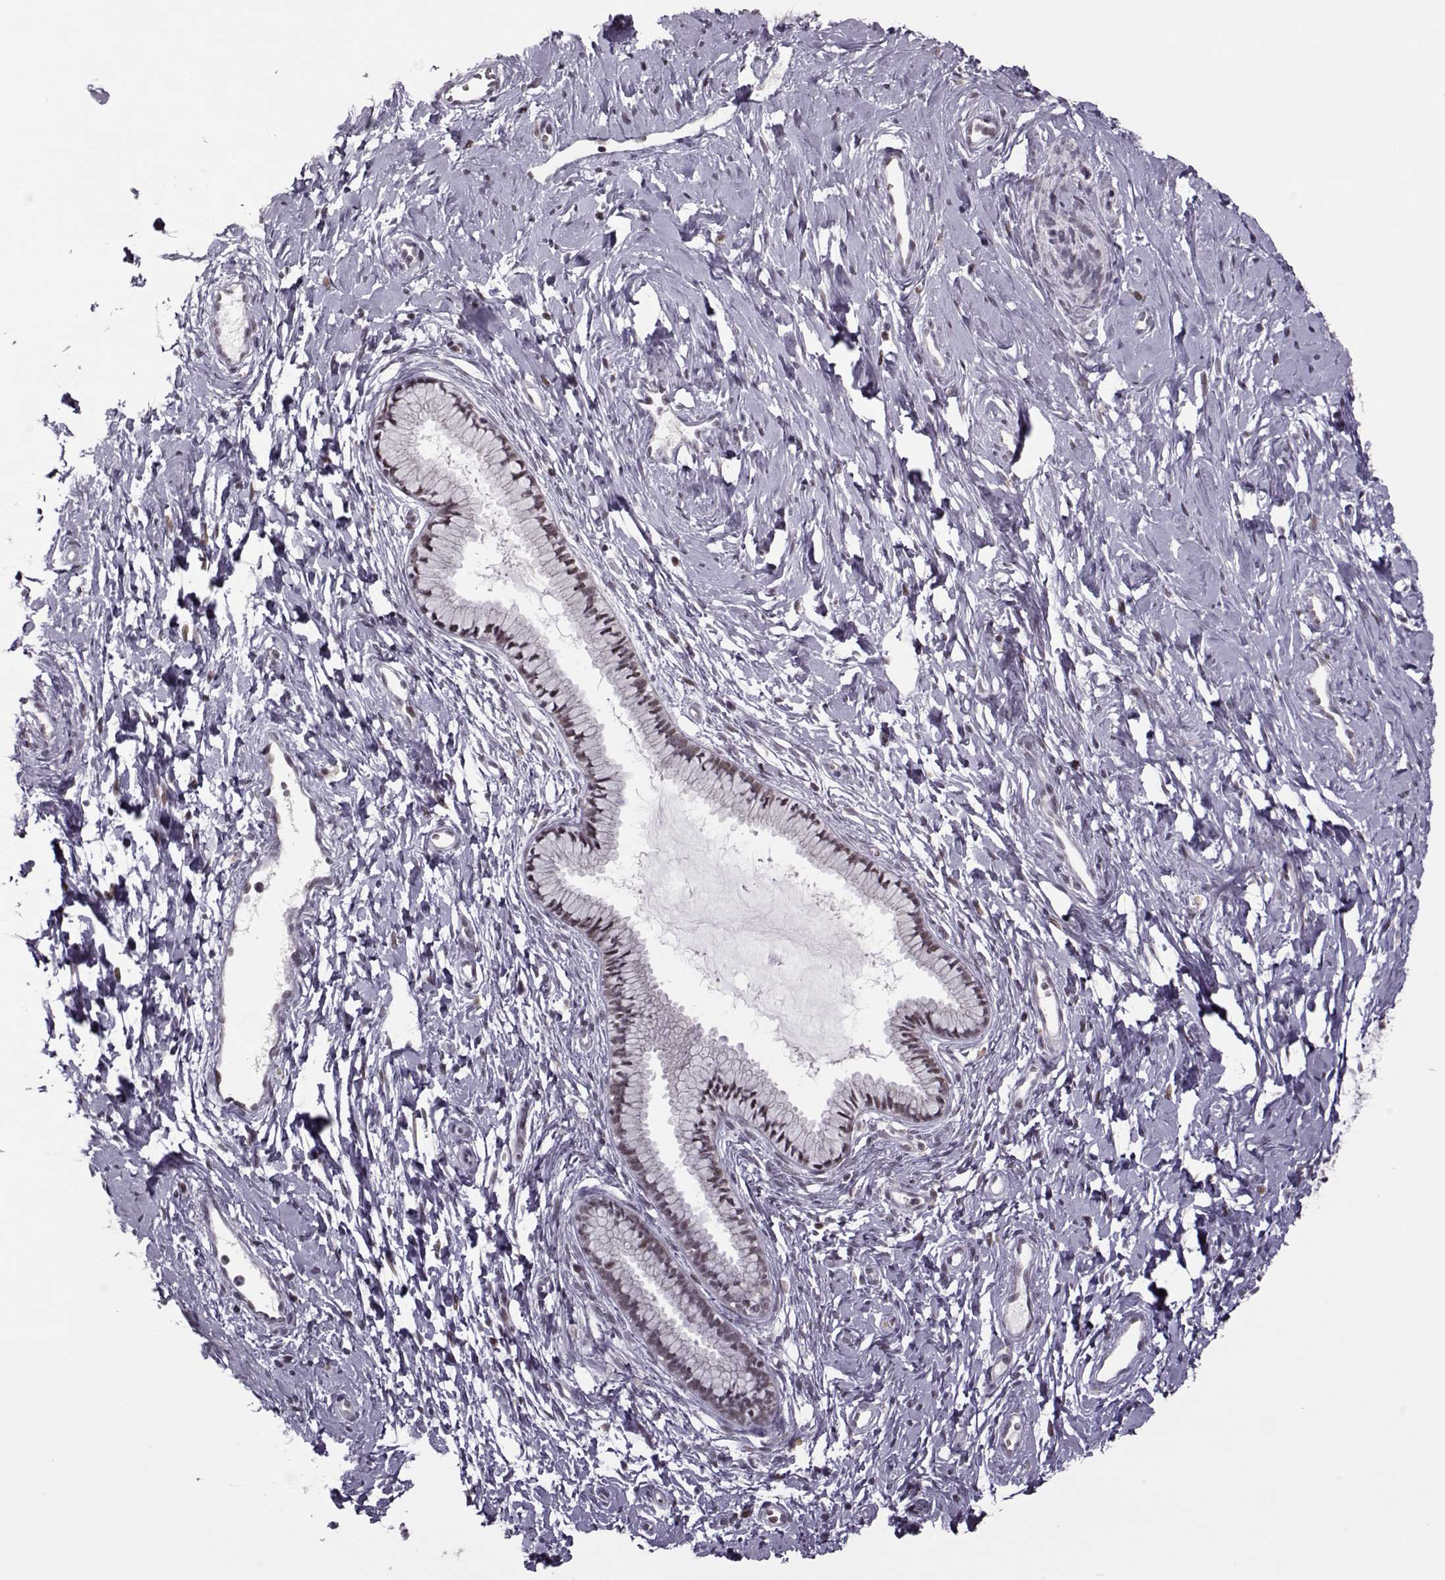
{"staining": {"intensity": "weak", "quantity": "25%-75%", "location": "nuclear"}, "tissue": "cervix", "cell_type": "Glandular cells", "image_type": "normal", "snomed": [{"axis": "morphology", "description": "Normal tissue, NOS"}, {"axis": "topography", "description": "Cervix"}], "caption": "Cervix stained with a protein marker shows weak staining in glandular cells.", "gene": "LIN28A", "patient": {"sex": "female", "age": 40}}